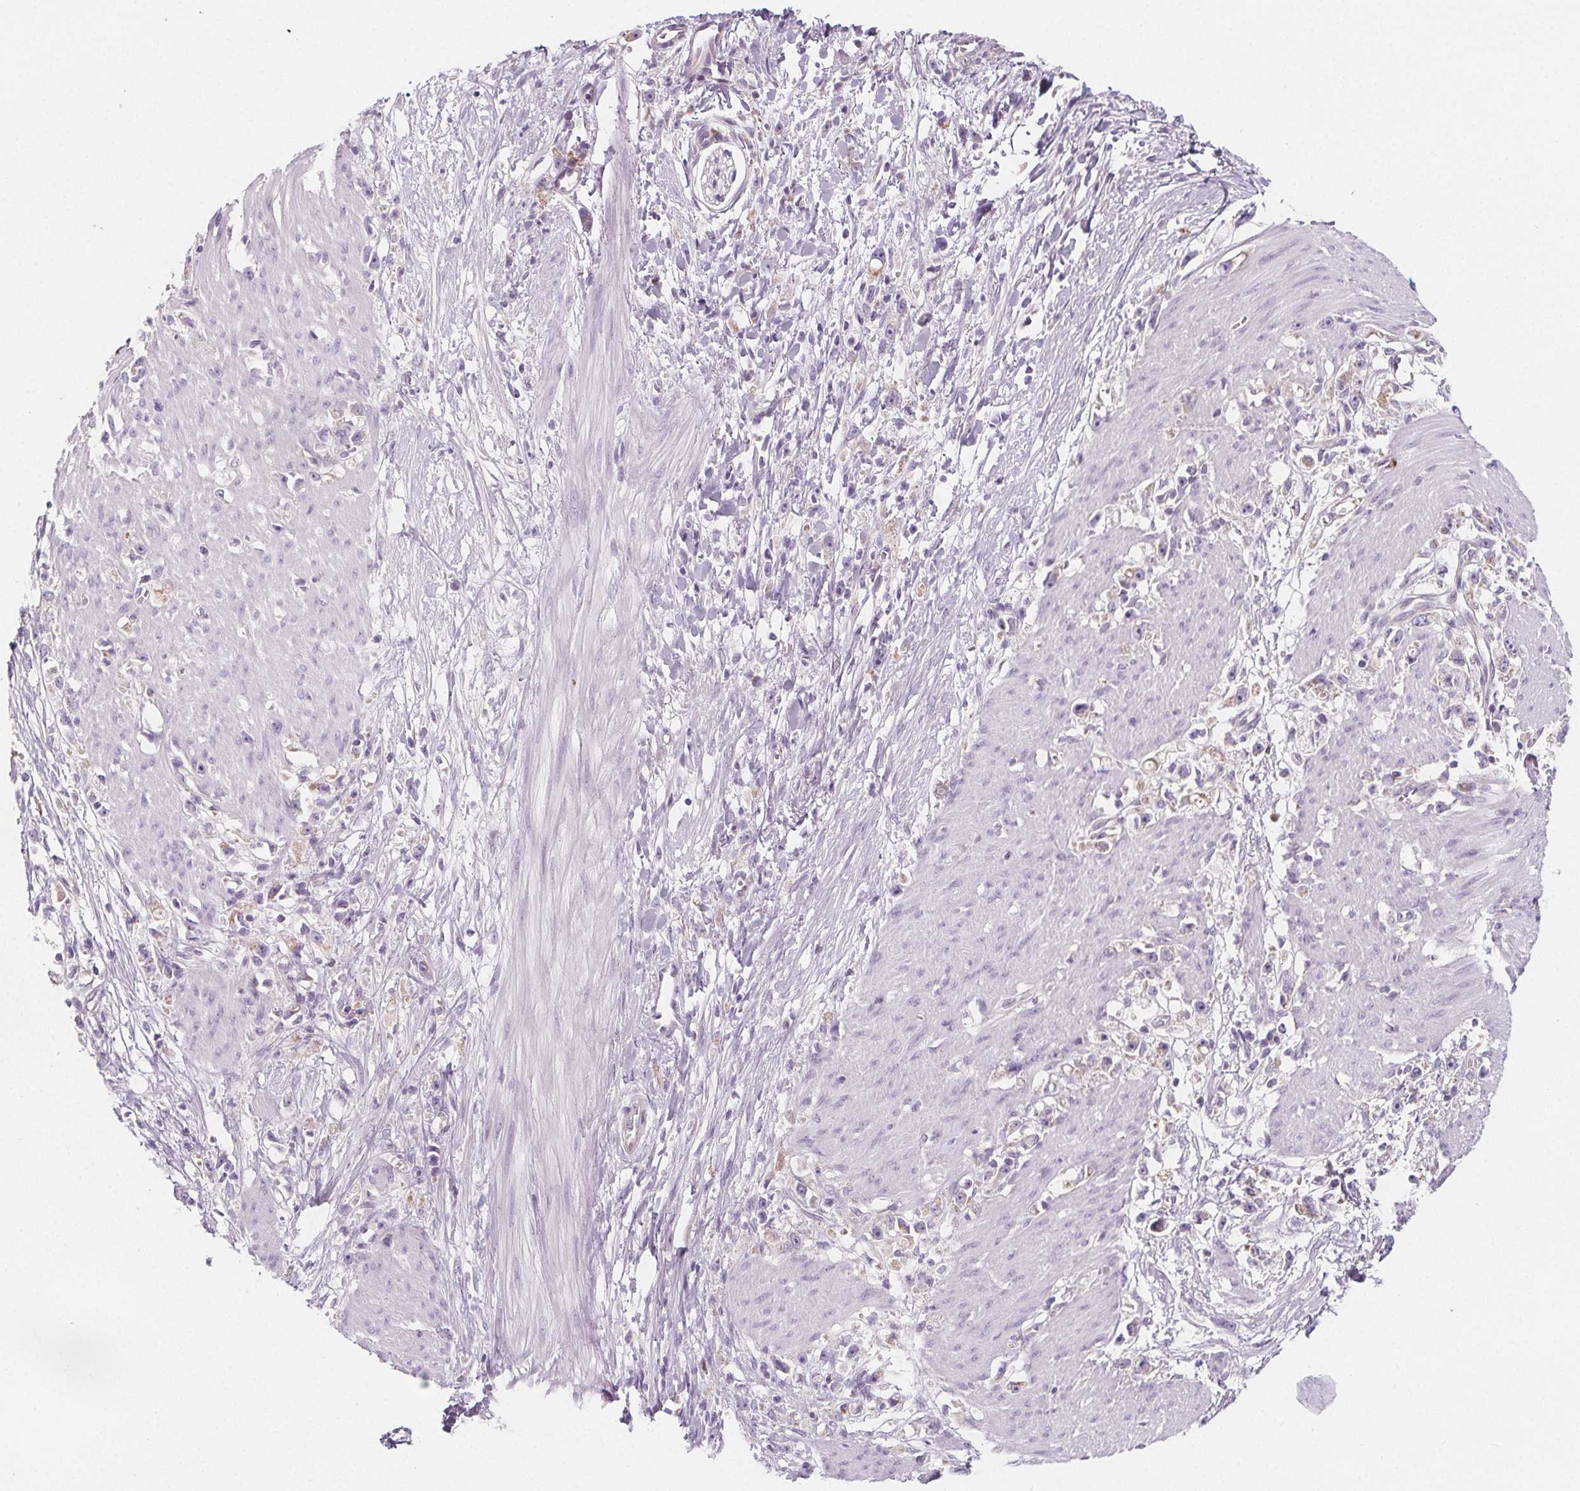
{"staining": {"intensity": "weak", "quantity": "25%-75%", "location": "cytoplasmic/membranous"}, "tissue": "stomach cancer", "cell_type": "Tumor cells", "image_type": "cancer", "snomed": [{"axis": "morphology", "description": "Adenocarcinoma, NOS"}, {"axis": "topography", "description": "Stomach"}], "caption": "This is an image of immunohistochemistry staining of stomach cancer, which shows weak positivity in the cytoplasmic/membranous of tumor cells.", "gene": "IL17C", "patient": {"sex": "female", "age": 59}}